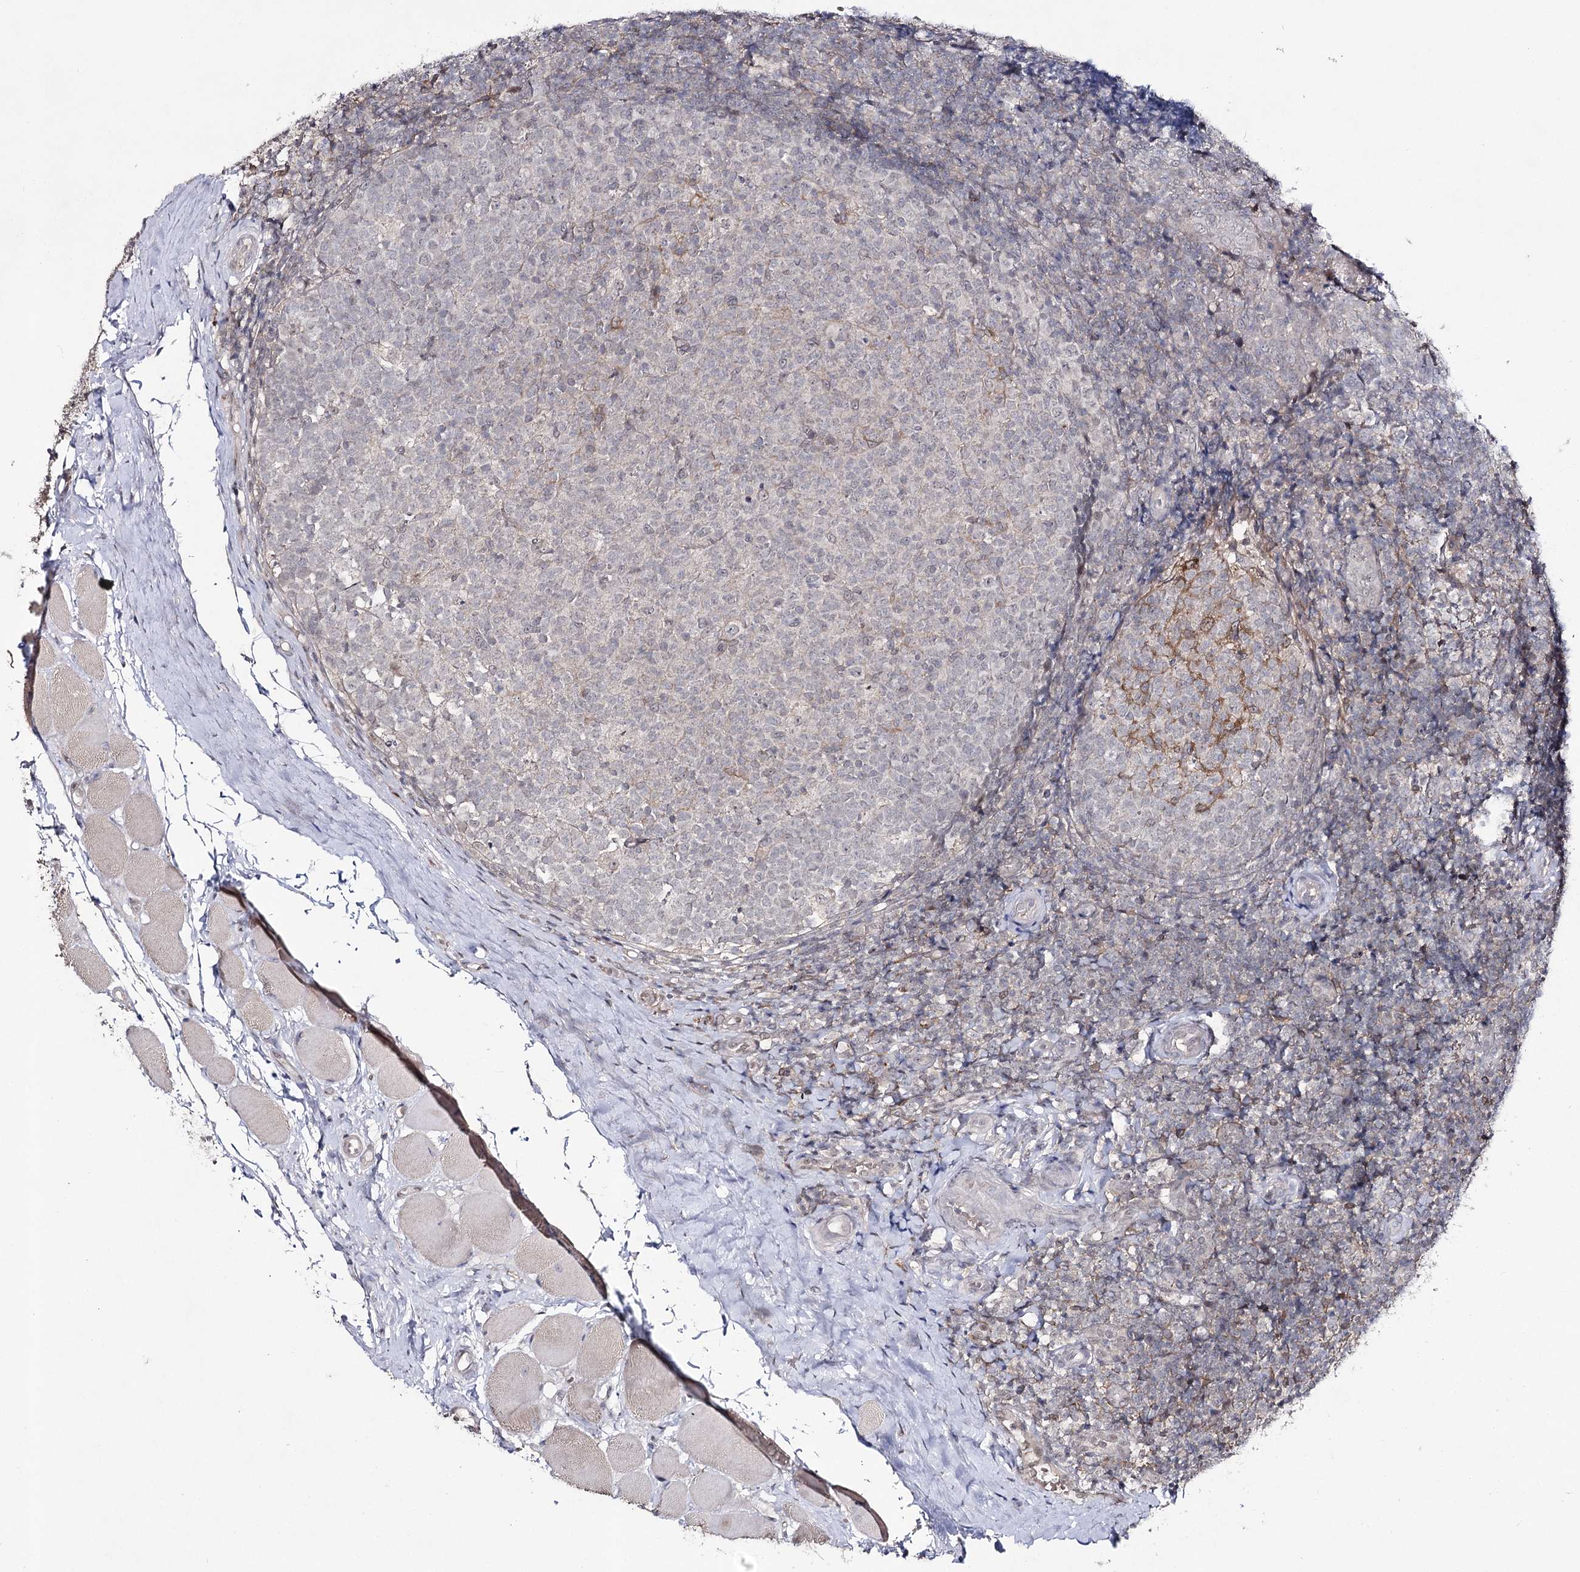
{"staining": {"intensity": "weak", "quantity": "<25%", "location": "cytoplasmic/membranous"}, "tissue": "tonsil", "cell_type": "Germinal center cells", "image_type": "normal", "snomed": [{"axis": "morphology", "description": "Normal tissue, NOS"}, {"axis": "topography", "description": "Tonsil"}], "caption": "Immunohistochemistry micrograph of benign tonsil stained for a protein (brown), which displays no expression in germinal center cells.", "gene": "HSD11B2", "patient": {"sex": "female", "age": 19}}